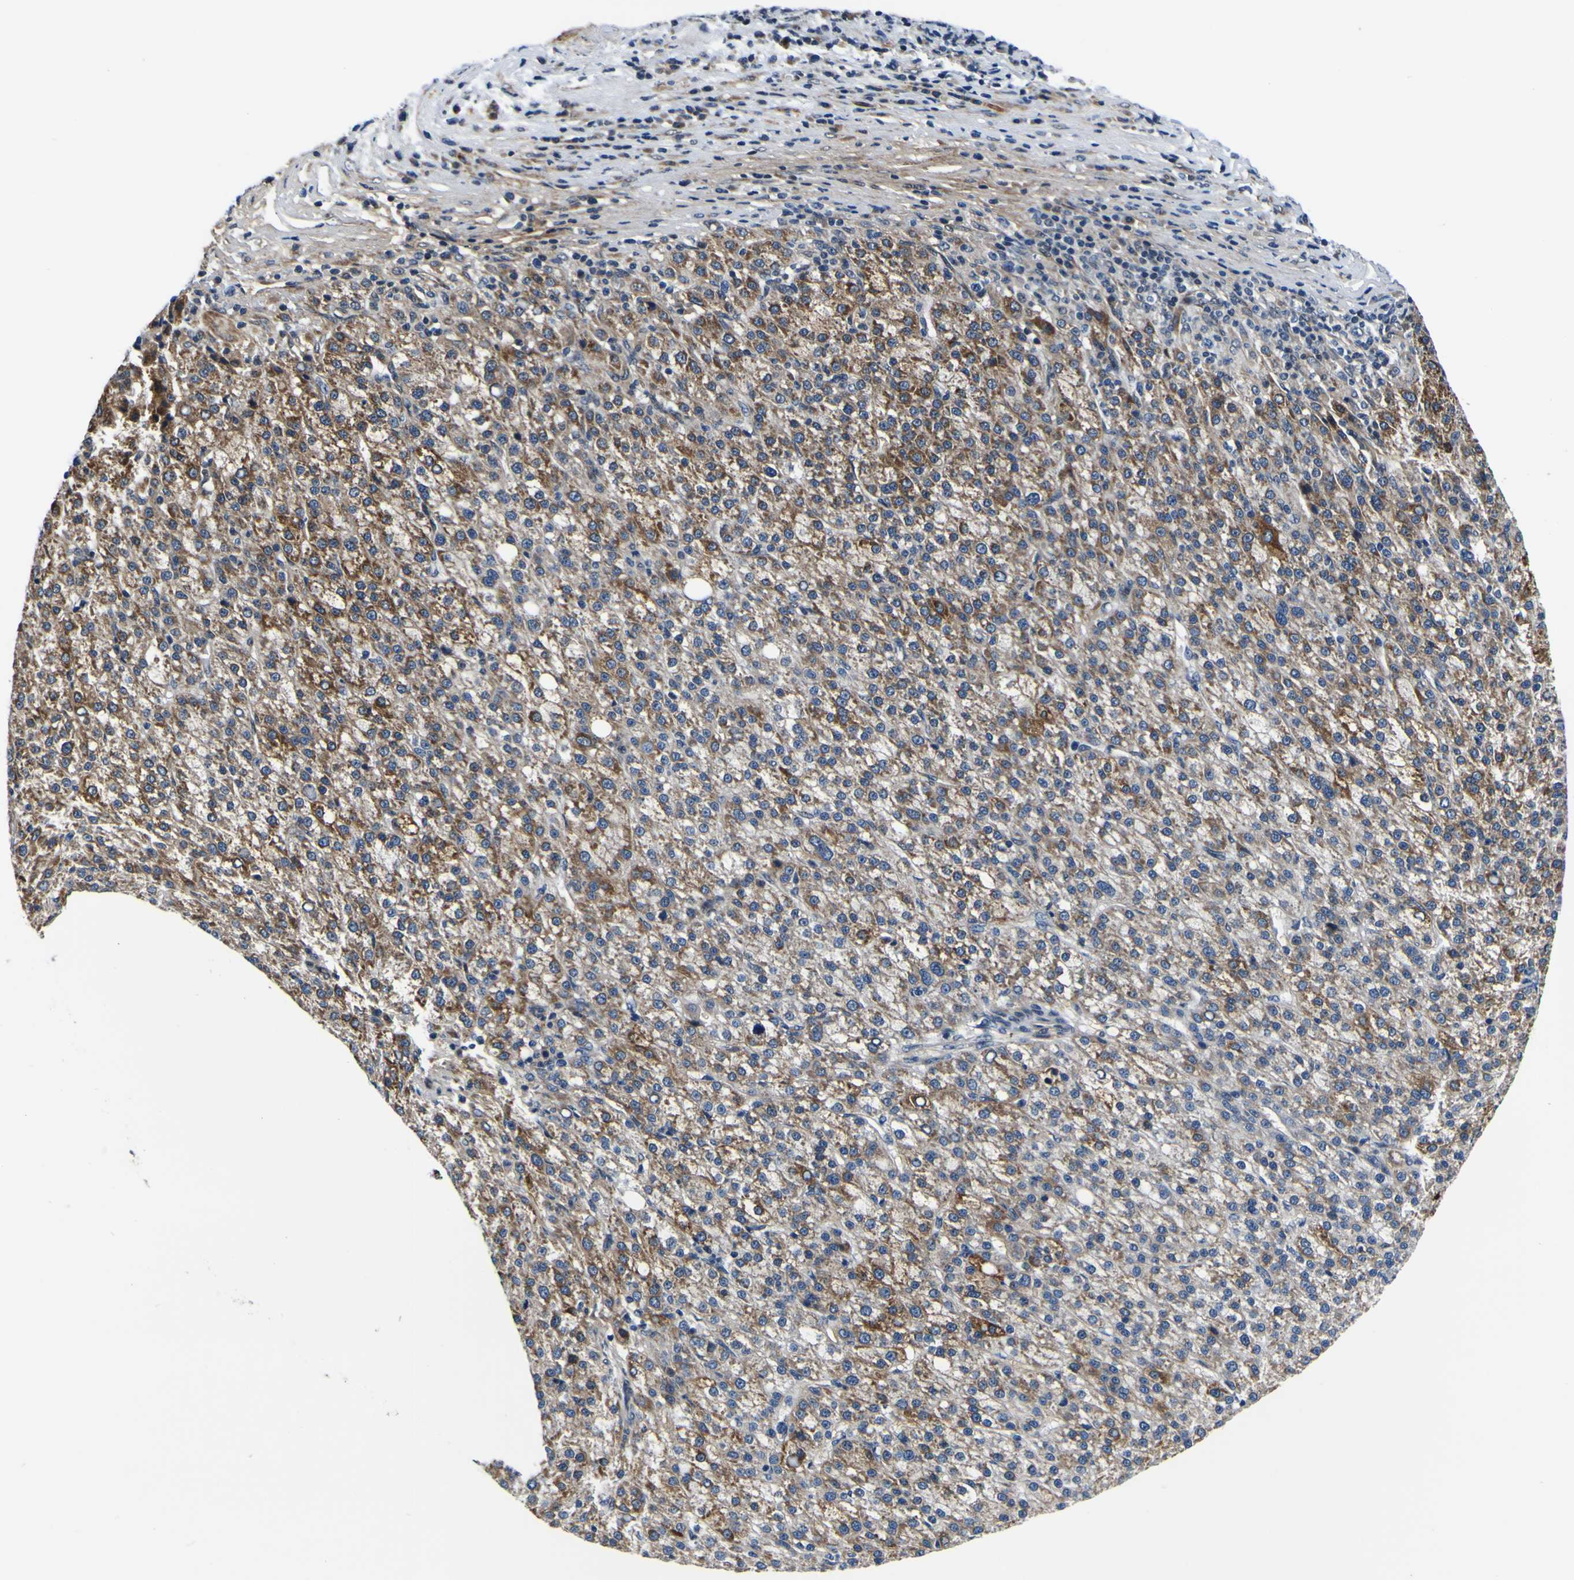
{"staining": {"intensity": "moderate", "quantity": "25%-75%", "location": "cytoplasmic/membranous"}, "tissue": "liver cancer", "cell_type": "Tumor cells", "image_type": "cancer", "snomed": [{"axis": "morphology", "description": "Carcinoma, Hepatocellular, NOS"}, {"axis": "topography", "description": "Liver"}], "caption": "A brown stain highlights moderate cytoplasmic/membranous positivity of a protein in hepatocellular carcinoma (liver) tumor cells. (DAB (3,3'-diaminobenzidine) = brown stain, brightfield microscopy at high magnification).", "gene": "POSTN", "patient": {"sex": "female", "age": 58}}